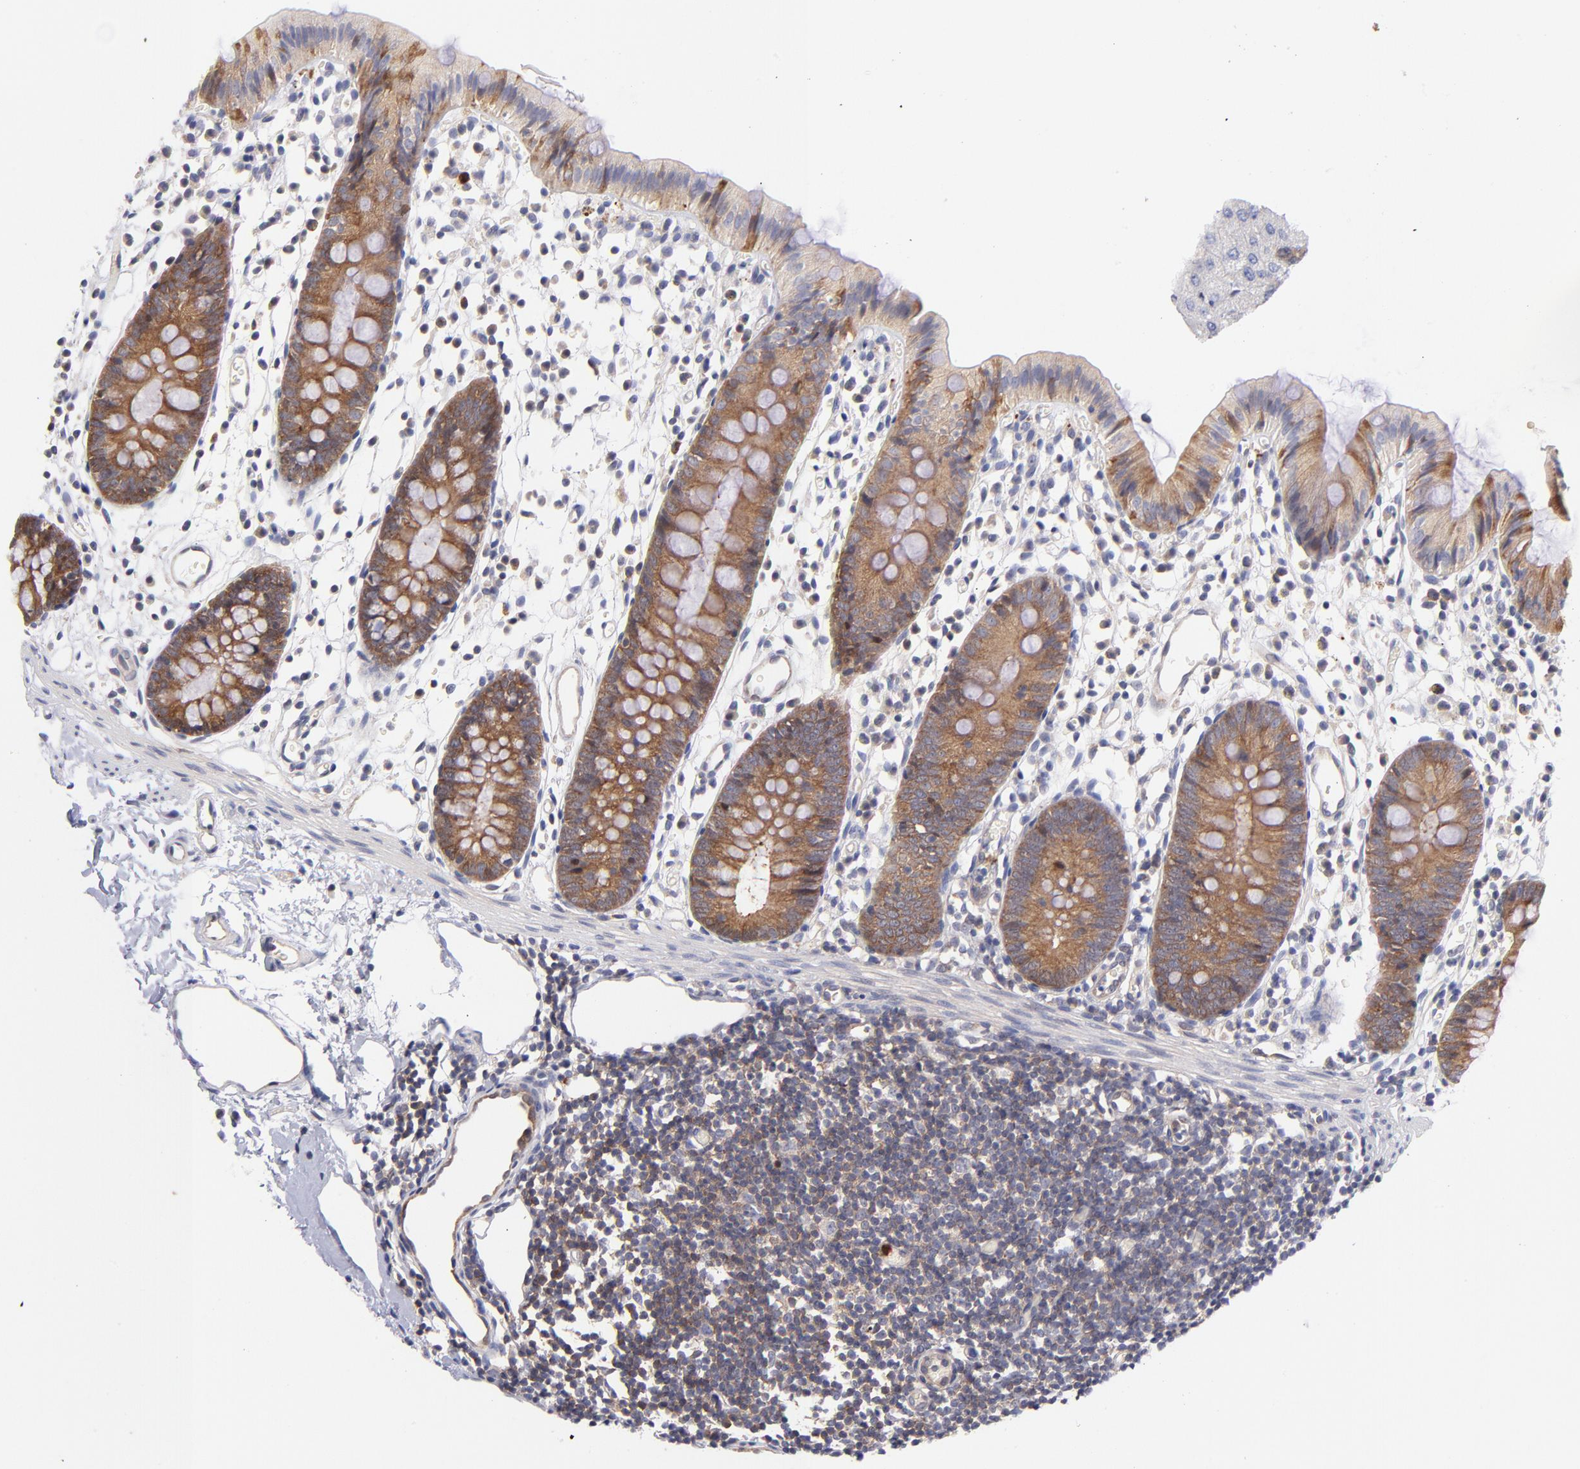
{"staining": {"intensity": "moderate", "quantity": ">75%", "location": "cytoplasmic/membranous"}, "tissue": "colon", "cell_type": "Endothelial cells", "image_type": "normal", "snomed": [{"axis": "morphology", "description": "Normal tissue, NOS"}, {"axis": "topography", "description": "Colon"}], "caption": "Immunohistochemical staining of unremarkable colon demonstrates medium levels of moderate cytoplasmic/membranous staining in approximately >75% of endothelial cells. Nuclei are stained in blue.", "gene": "YWHAB", "patient": {"sex": "male", "age": 14}}